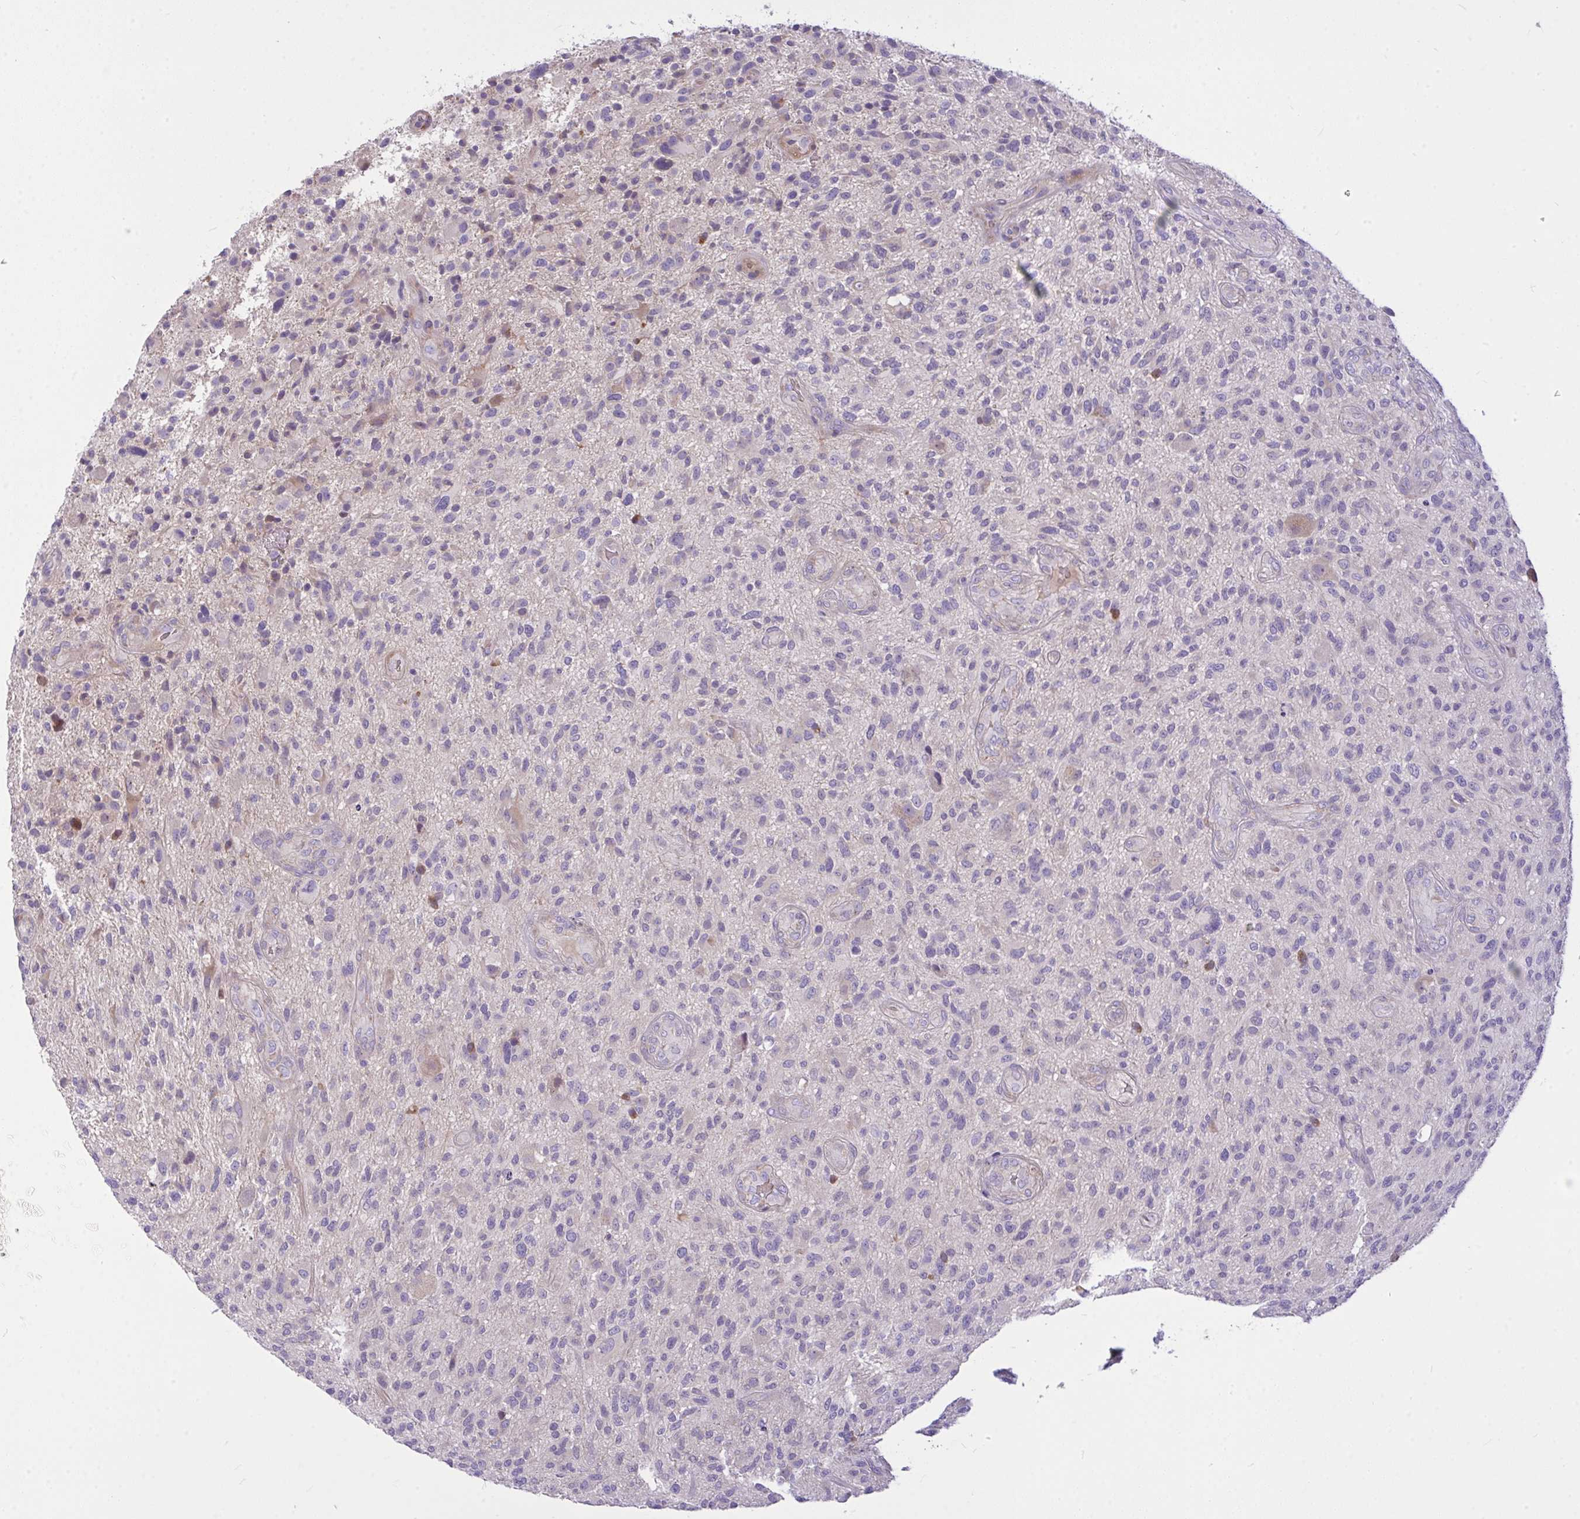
{"staining": {"intensity": "negative", "quantity": "none", "location": "none"}, "tissue": "glioma", "cell_type": "Tumor cells", "image_type": "cancer", "snomed": [{"axis": "morphology", "description": "Glioma, malignant, High grade"}, {"axis": "topography", "description": "Brain"}], "caption": "The histopathology image displays no significant staining in tumor cells of malignant glioma (high-grade). Brightfield microscopy of immunohistochemistry (IHC) stained with DAB (brown) and hematoxylin (blue), captured at high magnification.", "gene": "MOCS1", "patient": {"sex": "male", "age": 47}}